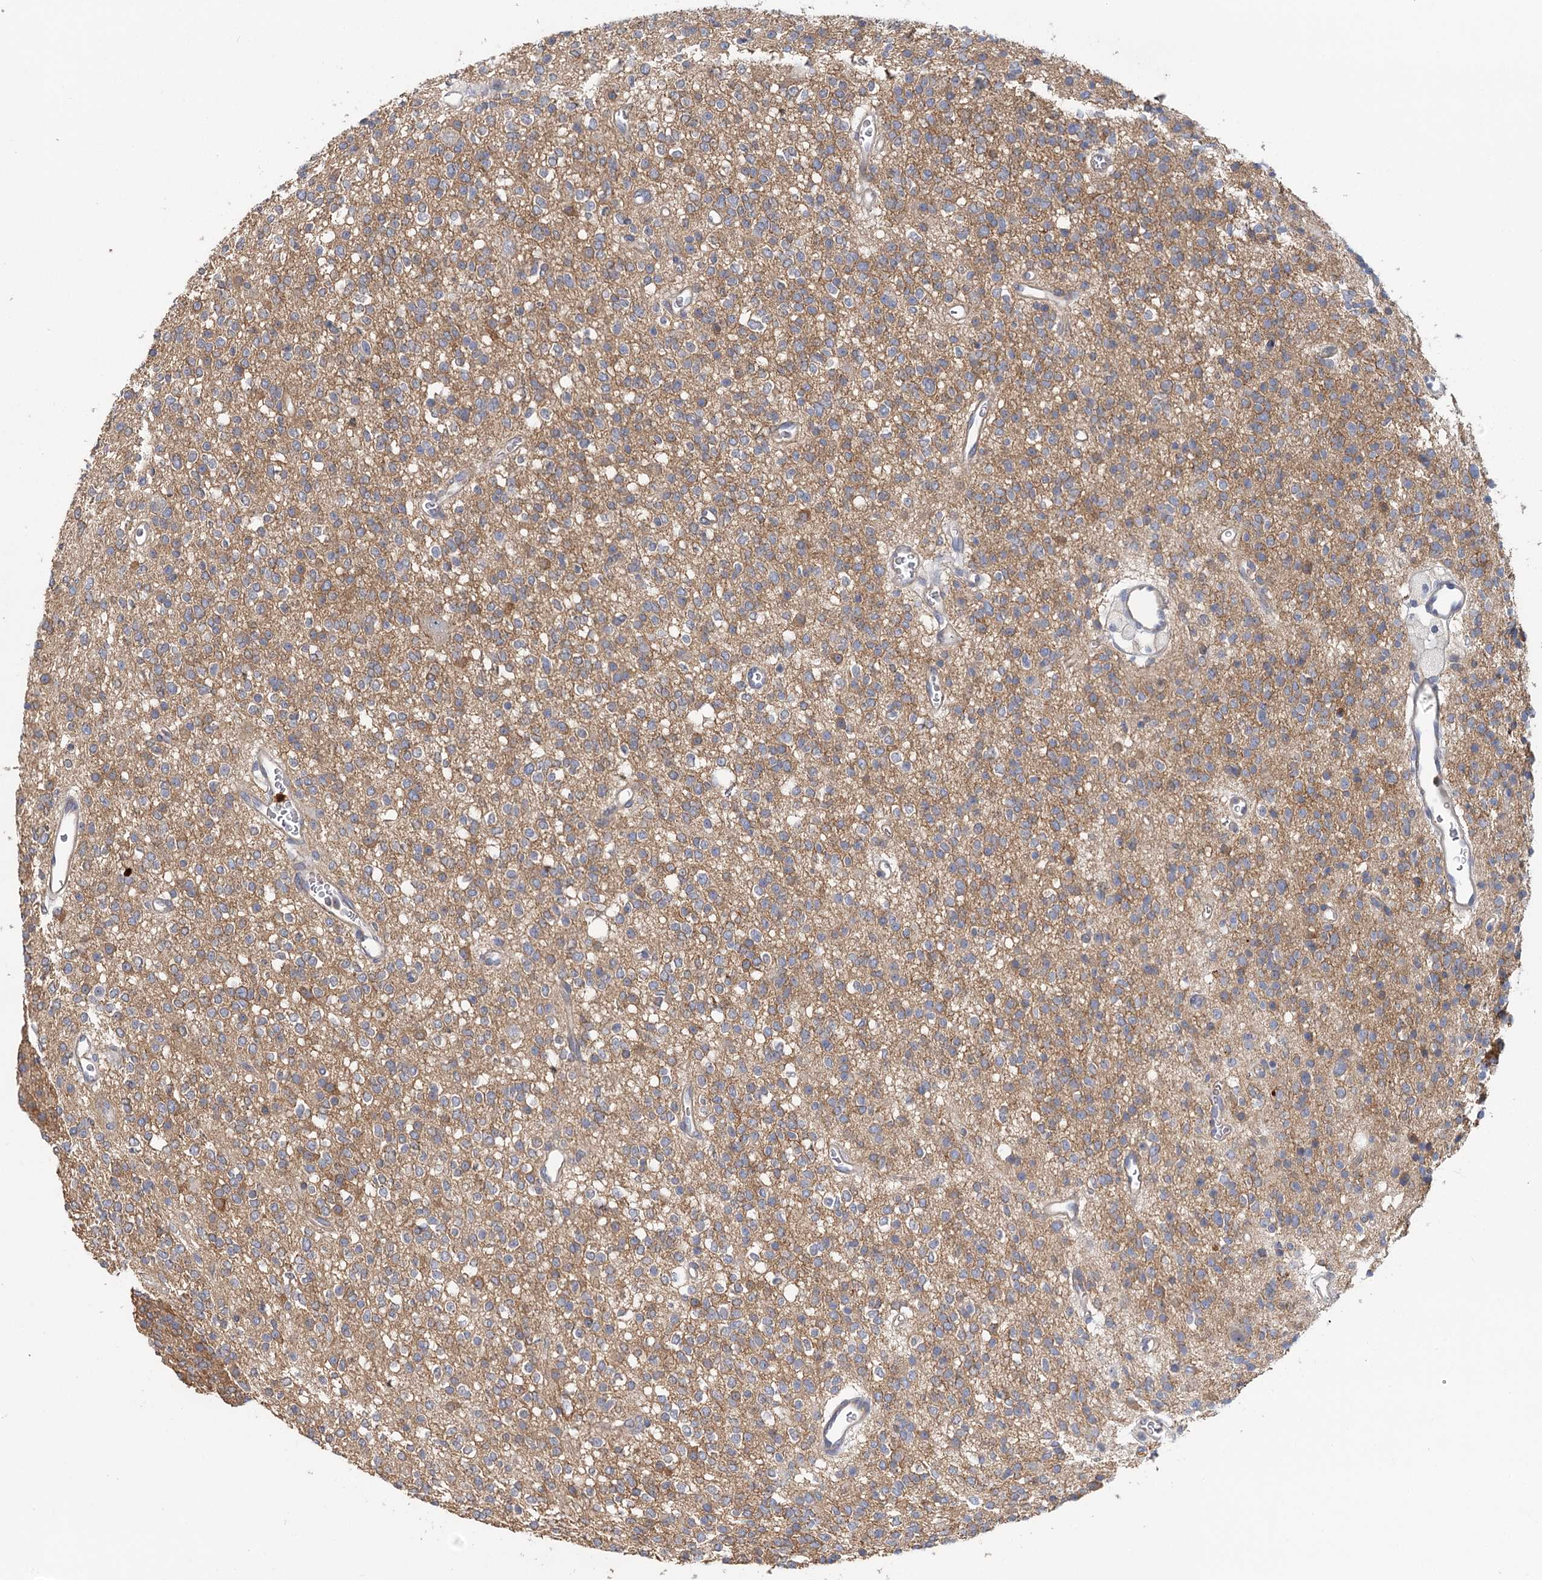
{"staining": {"intensity": "weak", "quantity": "25%-75%", "location": "cytoplasmic/membranous"}, "tissue": "glioma", "cell_type": "Tumor cells", "image_type": "cancer", "snomed": [{"axis": "morphology", "description": "Glioma, malignant, High grade"}, {"axis": "topography", "description": "Brain"}], "caption": "High-power microscopy captured an immunohistochemistry histopathology image of malignant glioma (high-grade), revealing weak cytoplasmic/membranous expression in approximately 25%-75% of tumor cells.", "gene": "EPB41L5", "patient": {"sex": "male", "age": 34}}